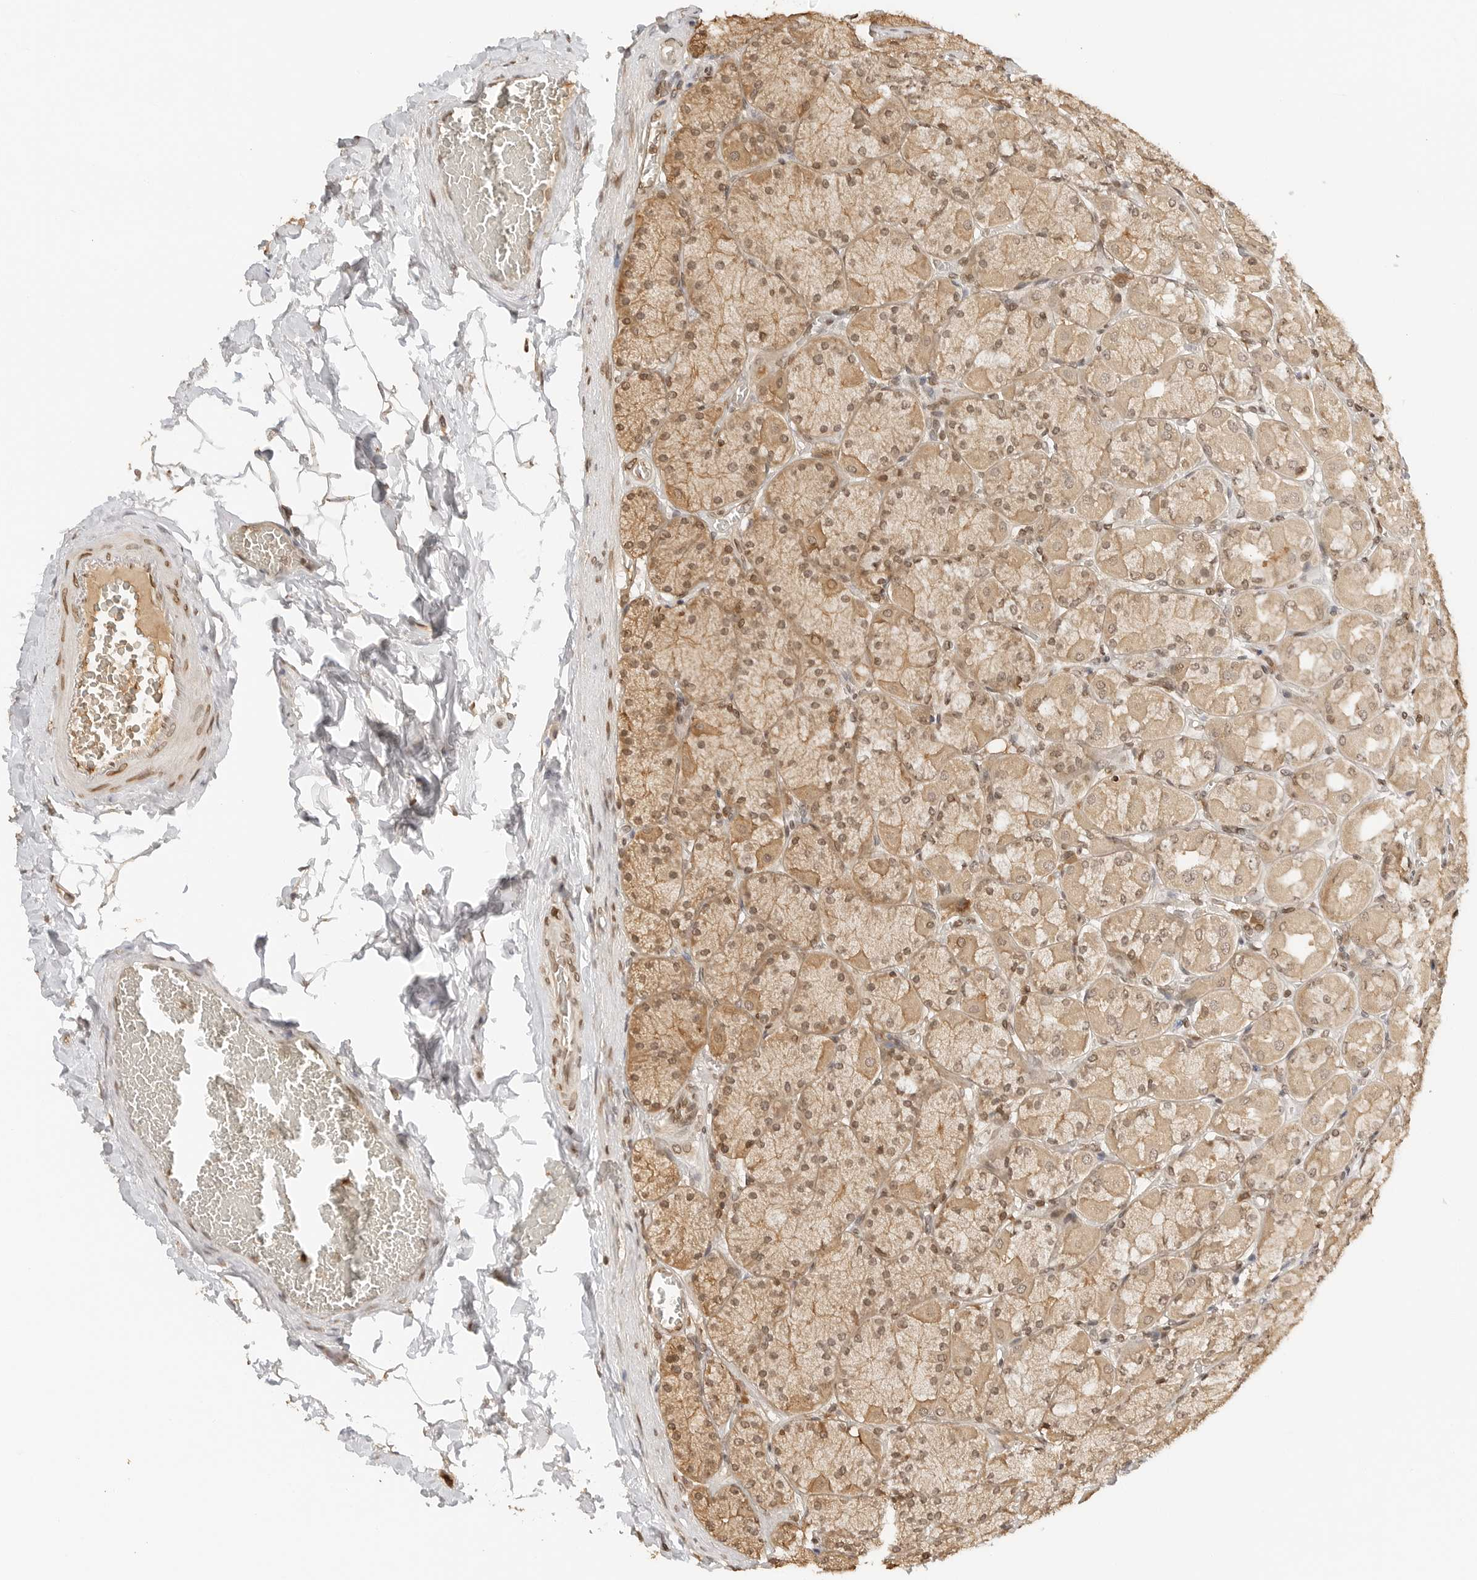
{"staining": {"intensity": "moderate", "quantity": ">75%", "location": "cytoplasmic/membranous,nuclear"}, "tissue": "stomach", "cell_type": "Glandular cells", "image_type": "normal", "snomed": [{"axis": "morphology", "description": "Normal tissue, NOS"}, {"axis": "topography", "description": "Stomach, upper"}], "caption": "Immunohistochemical staining of unremarkable stomach displays >75% levels of moderate cytoplasmic/membranous,nuclear protein staining in approximately >75% of glandular cells.", "gene": "POLH", "patient": {"sex": "female", "age": 56}}